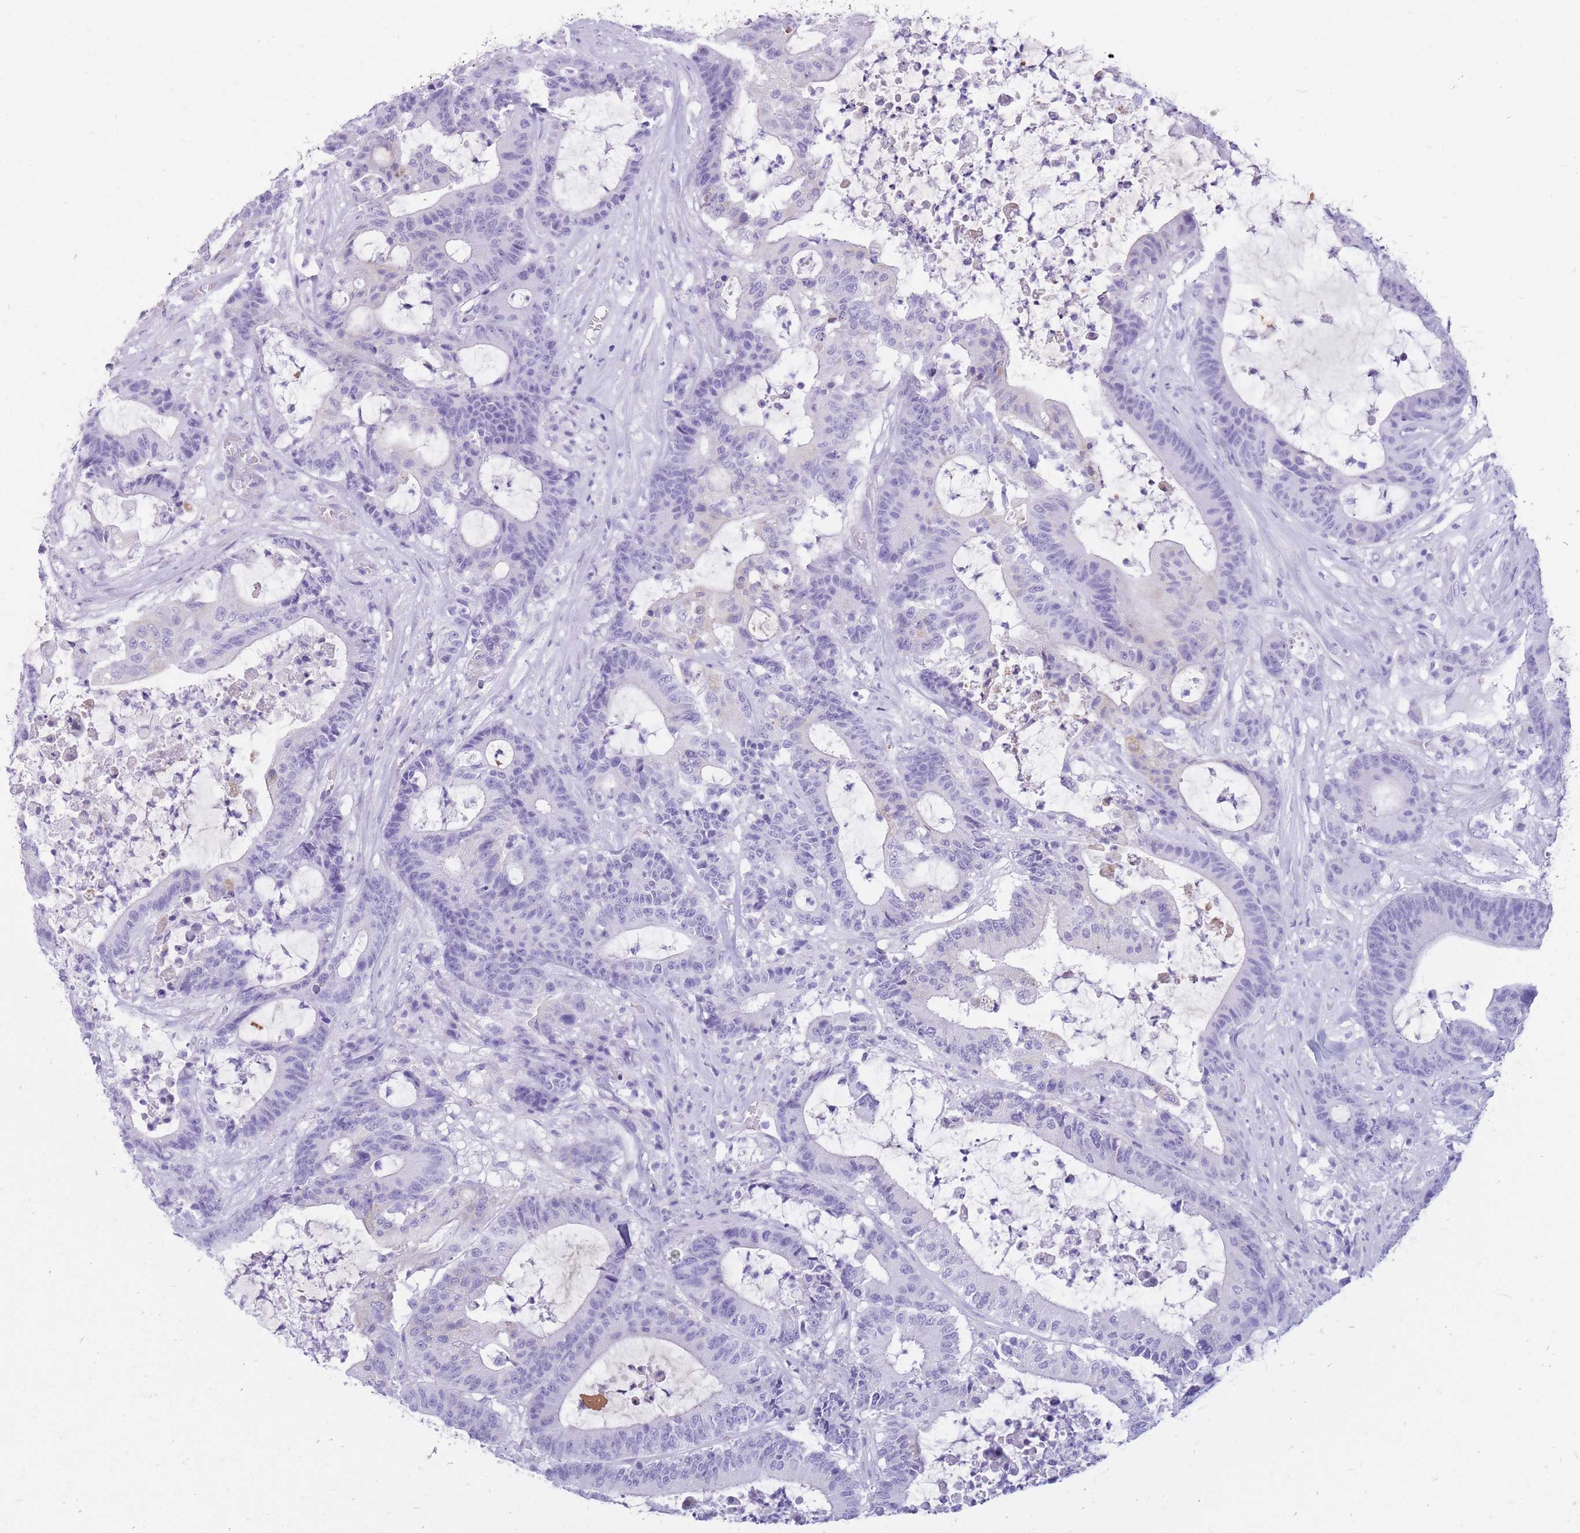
{"staining": {"intensity": "negative", "quantity": "none", "location": "none"}, "tissue": "colorectal cancer", "cell_type": "Tumor cells", "image_type": "cancer", "snomed": [{"axis": "morphology", "description": "Adenocarcinoma, NOS"}, {"axis": "topography", "description": "Colon"}], "caption": "IHC photomicrograph of human colorectal cancer stained for a protein (brown), which demonstrates no expression in tumor cells. The staining is performed using DAB brown chromogen with nuclei counter-stained in using hematoxylin.", "gene": "CYP21A2", "patient": {"sex": "female", "age": 84}}